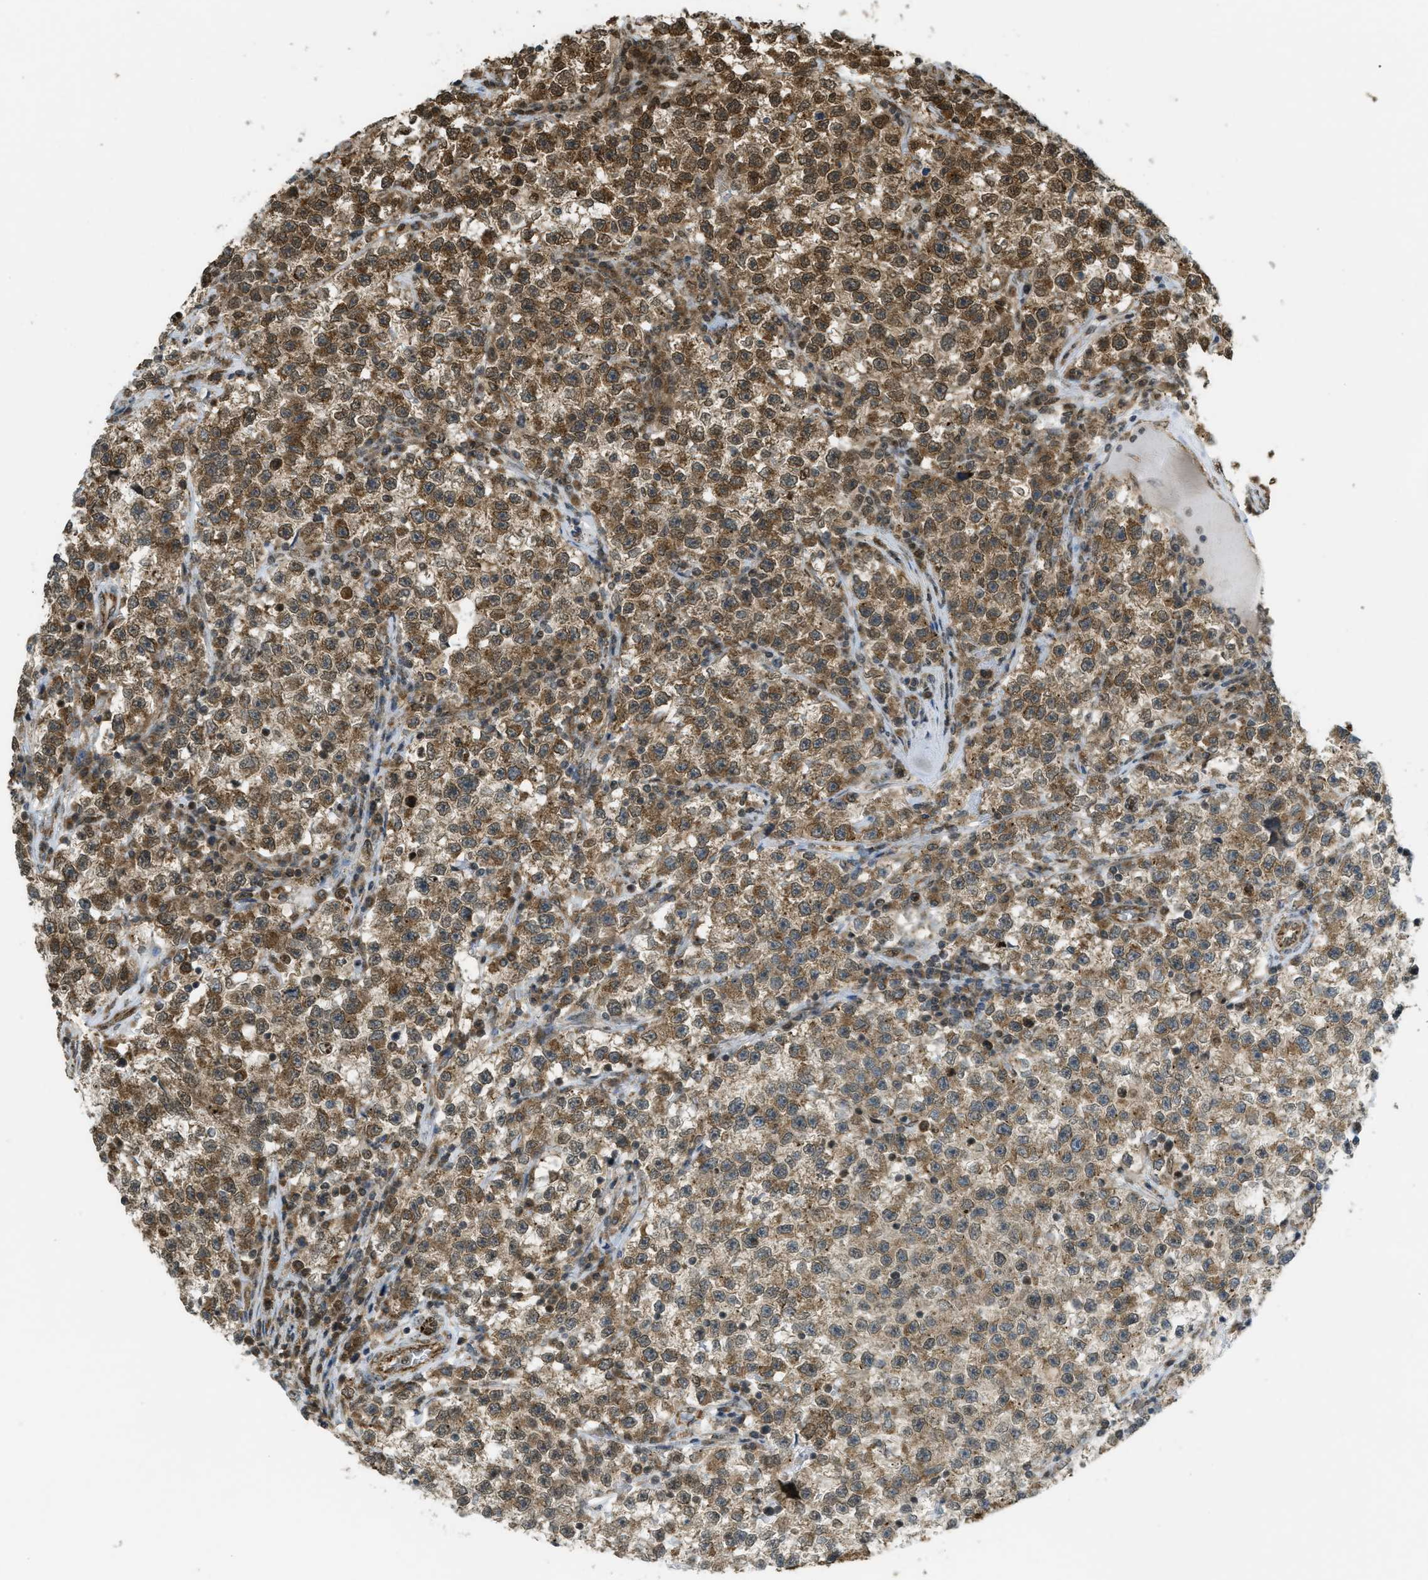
{"staining": {"intensity": "moderate", "quantity": "25%-75%", "location": "cytoplasmic/membranous"}, "tissue": "testis cancer", "cell_type": "Tumor cells", "image_type": "cancer", "snomed": [{"axis": "morphology", "description": "Seminoma, NOS"}, {"axis": "topography", "description": "Testis"}], "caption": "High-magnification brightfield microscopy of testis cancer stained with DAB (3,3'-diaminobenzidine) (brown) and counterstained with hematoxylin (blue). tumor cells exhibit moderate cytoplasmic/membranous expression is present in approximately25%-75% of cells.", "gene": "TNPO1", "patient": {"sex": "male", "age": 22}}